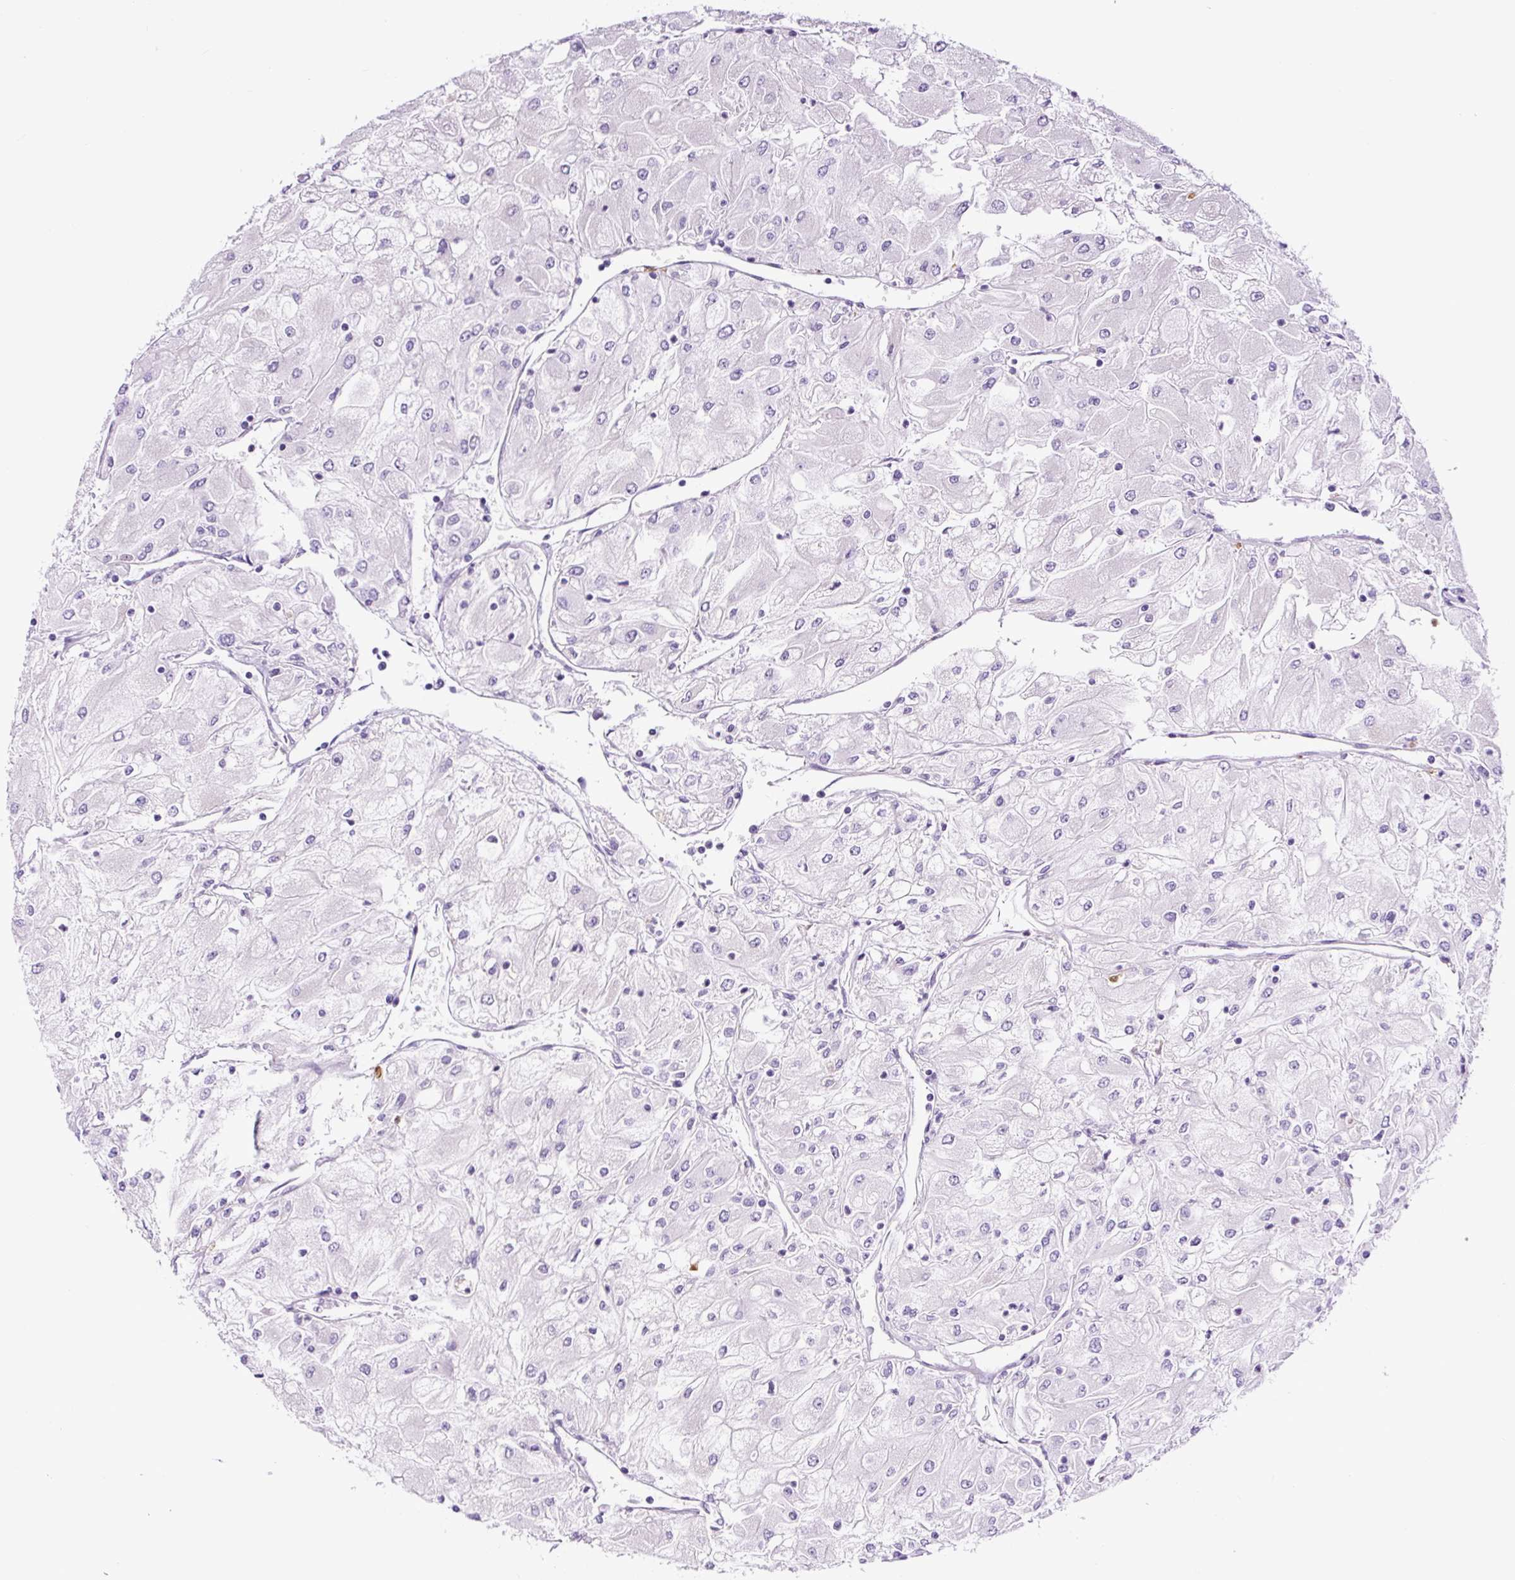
{"staining": {"intensity": "negative", "quantity": "none", "location": "none"}, "tissue": "renal cancer", "cell_type": "Tumor cells", "image_type": "cancer", "snomed": [{"axis": "morphology", "description": "Adenocarcinoma, NOS"}, {"axis": "topography", "description": "Kidney"}], "caption": "Histopathology image shows no significant protein expression in tumor cells of renal adenocarcinoma.", "gene": "RNF212B", "patient": {"sex": "male", "age": 80}}